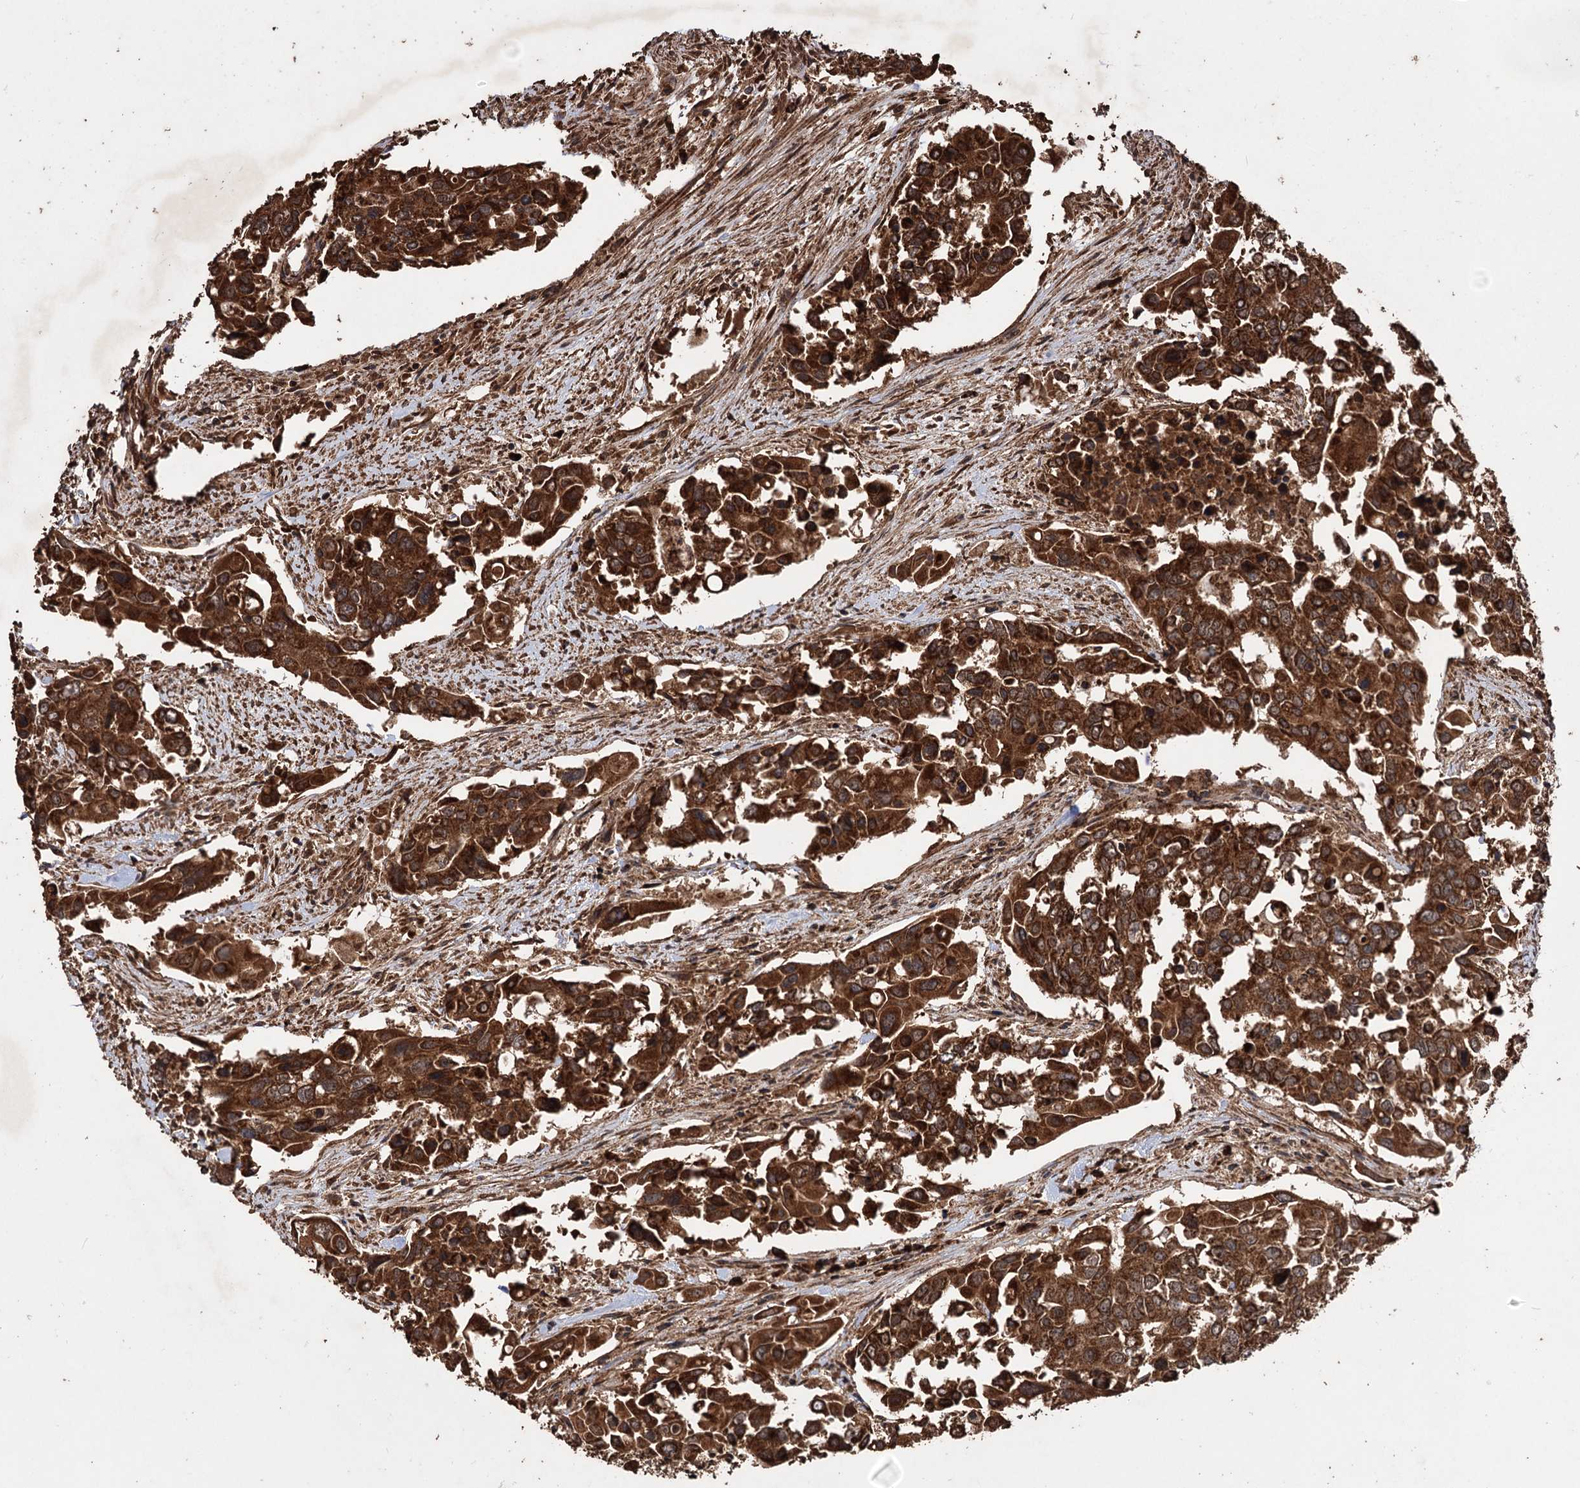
{"staining": {"intensity": "strong", "quantity": ">75%", "location": "cytoplasmic/membranous"}, "tissue": "colorectal cancer", "cell_type": "Tumor cells", "image_type": "cancer", "snomed": [{"axis": "morphology", "description": "Adenocarcinoma, NOS"}, {"axis": "topography", "description": "Colon"}], "caption": "An immunohistochemistry (IHC) micrograph of tumor tissue is shown. Protein staining in brown shows strong cytoplasmic/membranous positivity in adenocarcinoma (colorectal) within tumor cells. Nuclei are stained in blue.", "gene": "IPO4", "patient": {"sex": "male", "age": 77}}